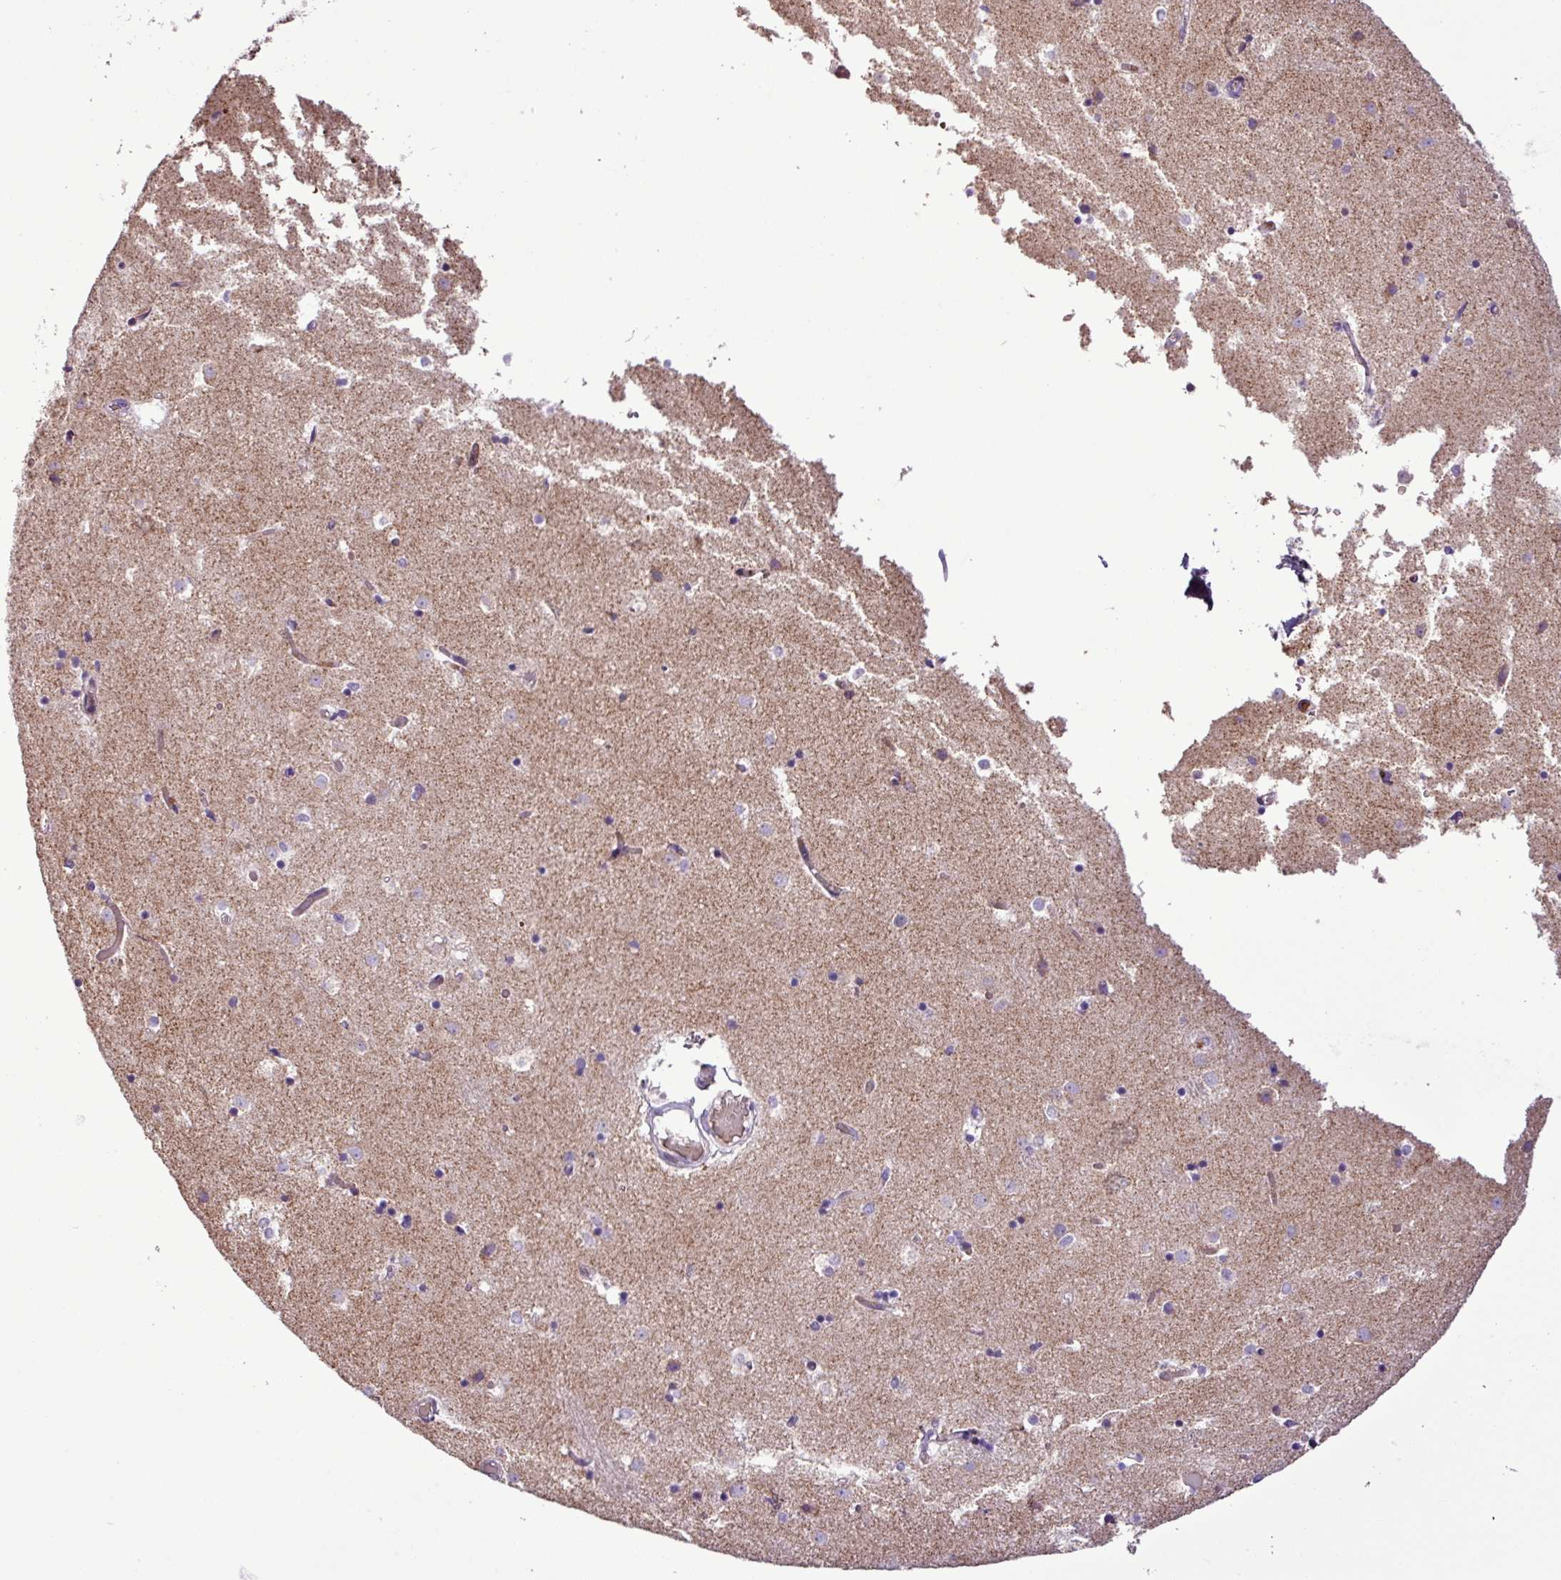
{"staining": {"intensity": "negative", "quantity": "none", "location": "none"}, "tissue": "caudate", "cell_type": "Glial cells", "image_type": "normal", "snomed": [{"axis": "morphology", "description": "Normal tissue, NOS"}, {"axis": "topography", "description": "Lateral ventricle wall"}], "caption": "Caudate stained for a protein using IHC reveals no expression glial cells.", "gene": "FAM183A", "patient": {"sex": "female", "age": 52}}